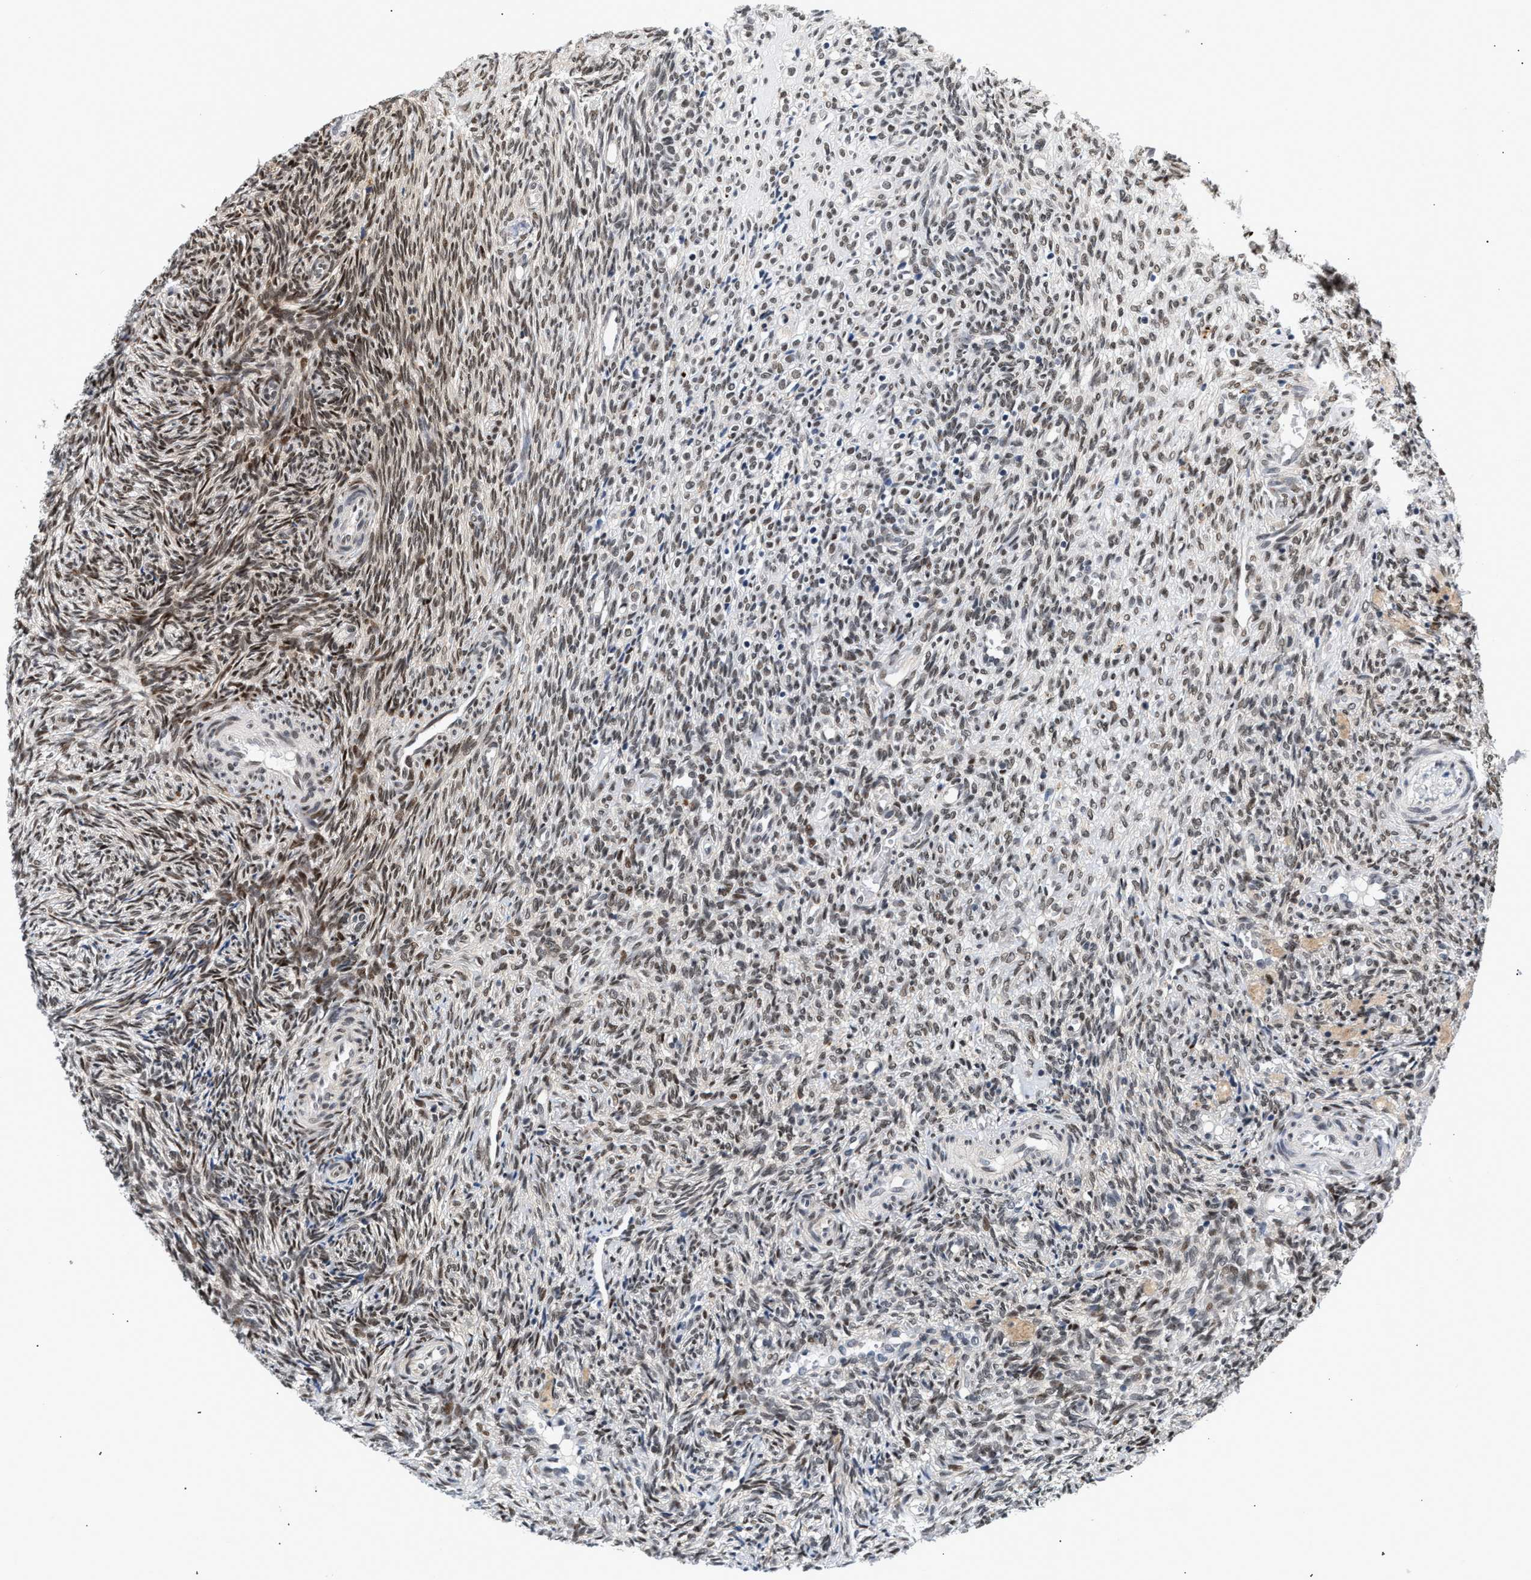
{"staining": {"intensity": "weak", "quantity": "25%-75%", "location": "nuclear"}, "tissue": "ovary", "cell_type": "Follicle cells", "image_type": "normal", "snomed": [{"axis": "morphology", "description": "Normal tissue, NOS"}, {"axis": "topography", "description": "Ovary"}], "caption": "IHC of normal human ovary reveals low levels of weak nuclear expression in about 25%-75% of follicle cells.", "gene": "THOC1", "patient": {"sex": "female", "age": 41}}